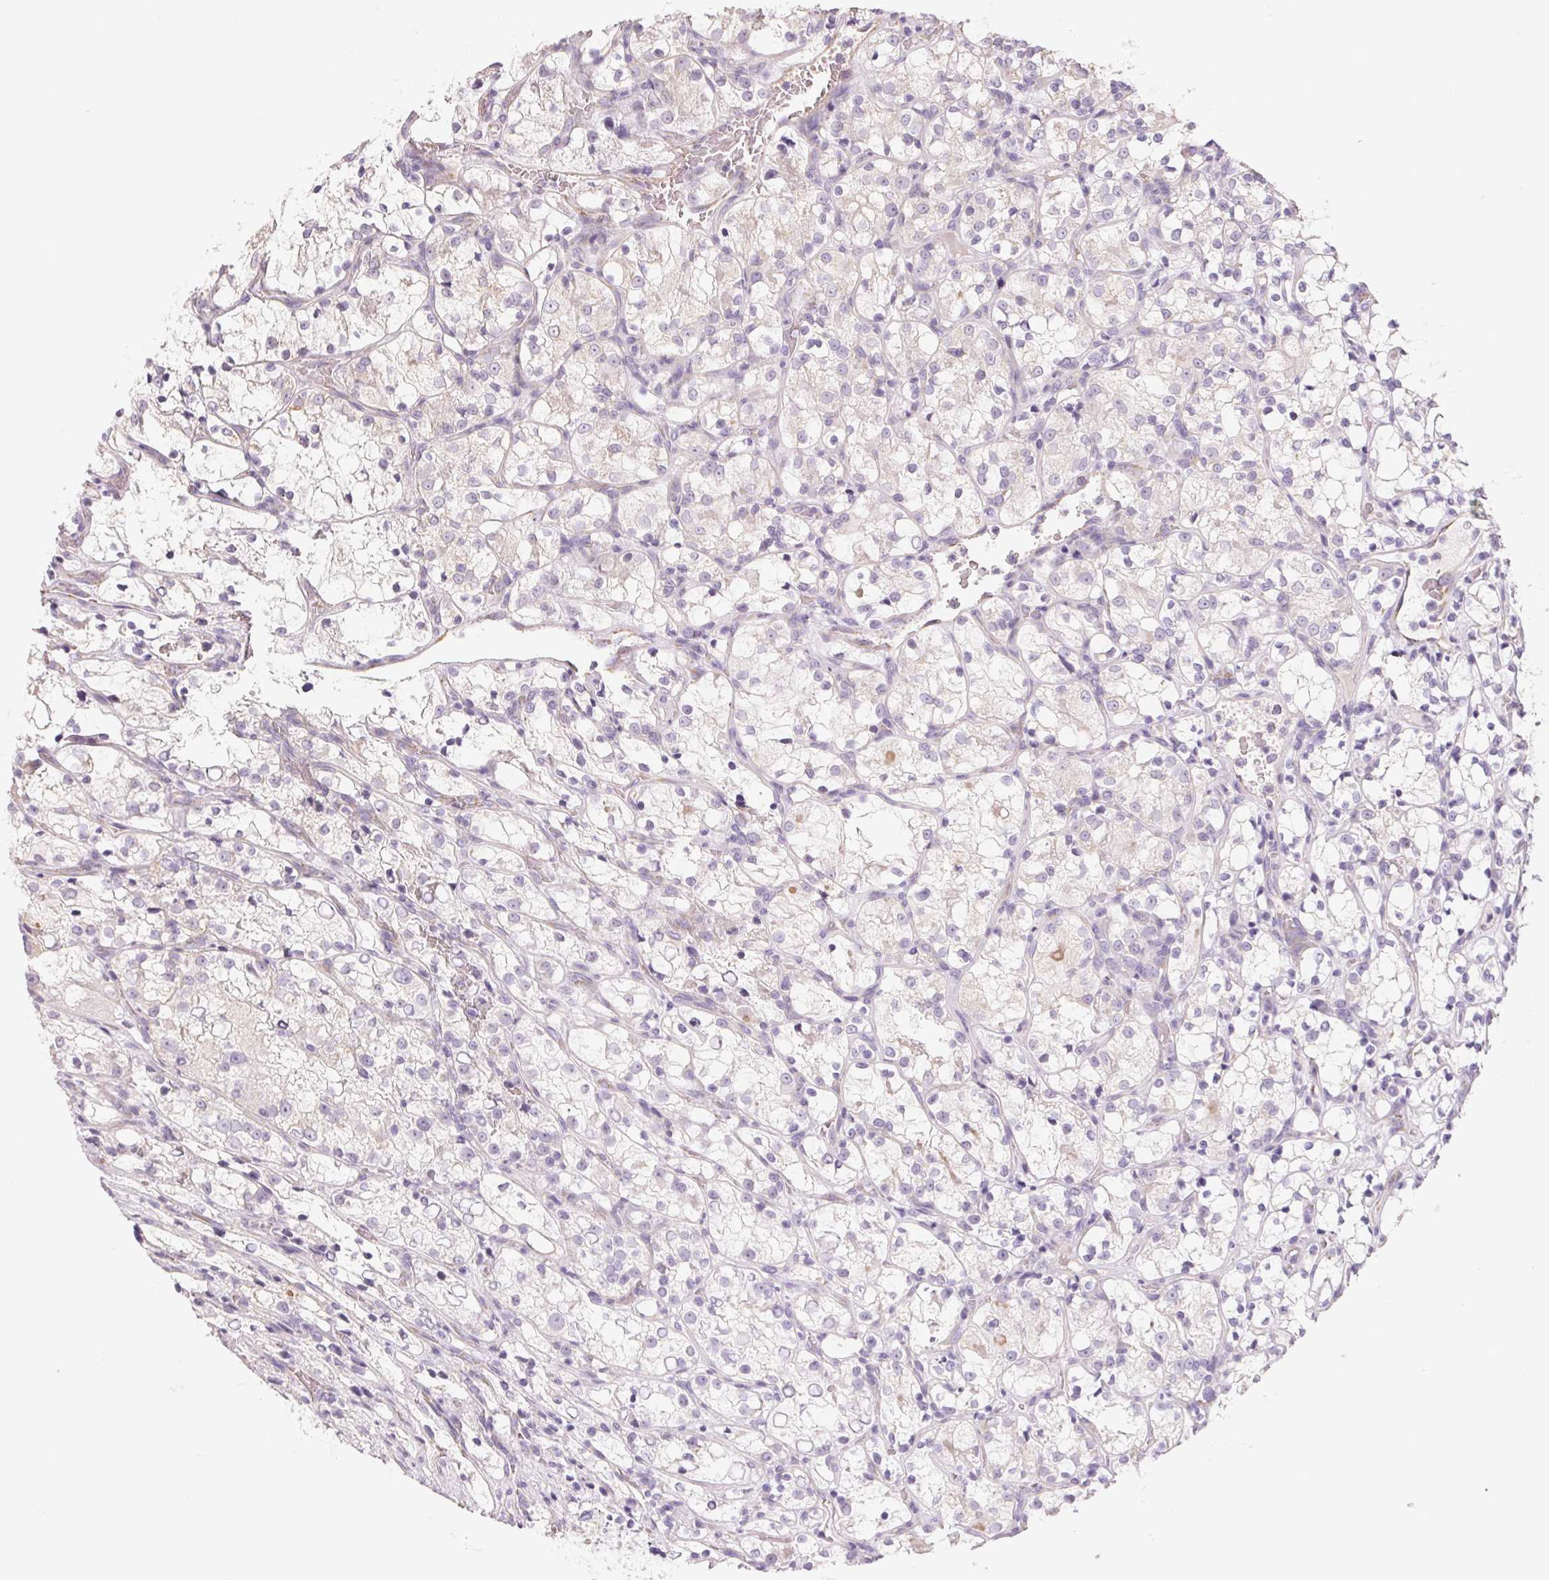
{"staining": {"intensity": "negative", "quantity": "none", "location": "none"}, "tissue": "renal cancer", "cell_type": "Tumor cells", "image_type": "cancer", "snomed": [{"axis": "morphology", "description": "Adenocarcinoma, NOS"}, {"axis": "topography", "description": "Kidney"}], "caption": "Renal cancer stained for a protein using immunohistochemistry exhibits no positivity tumor cells.", "gene": "SMYD1", "patient": {"sex": "female", "age": 69}}